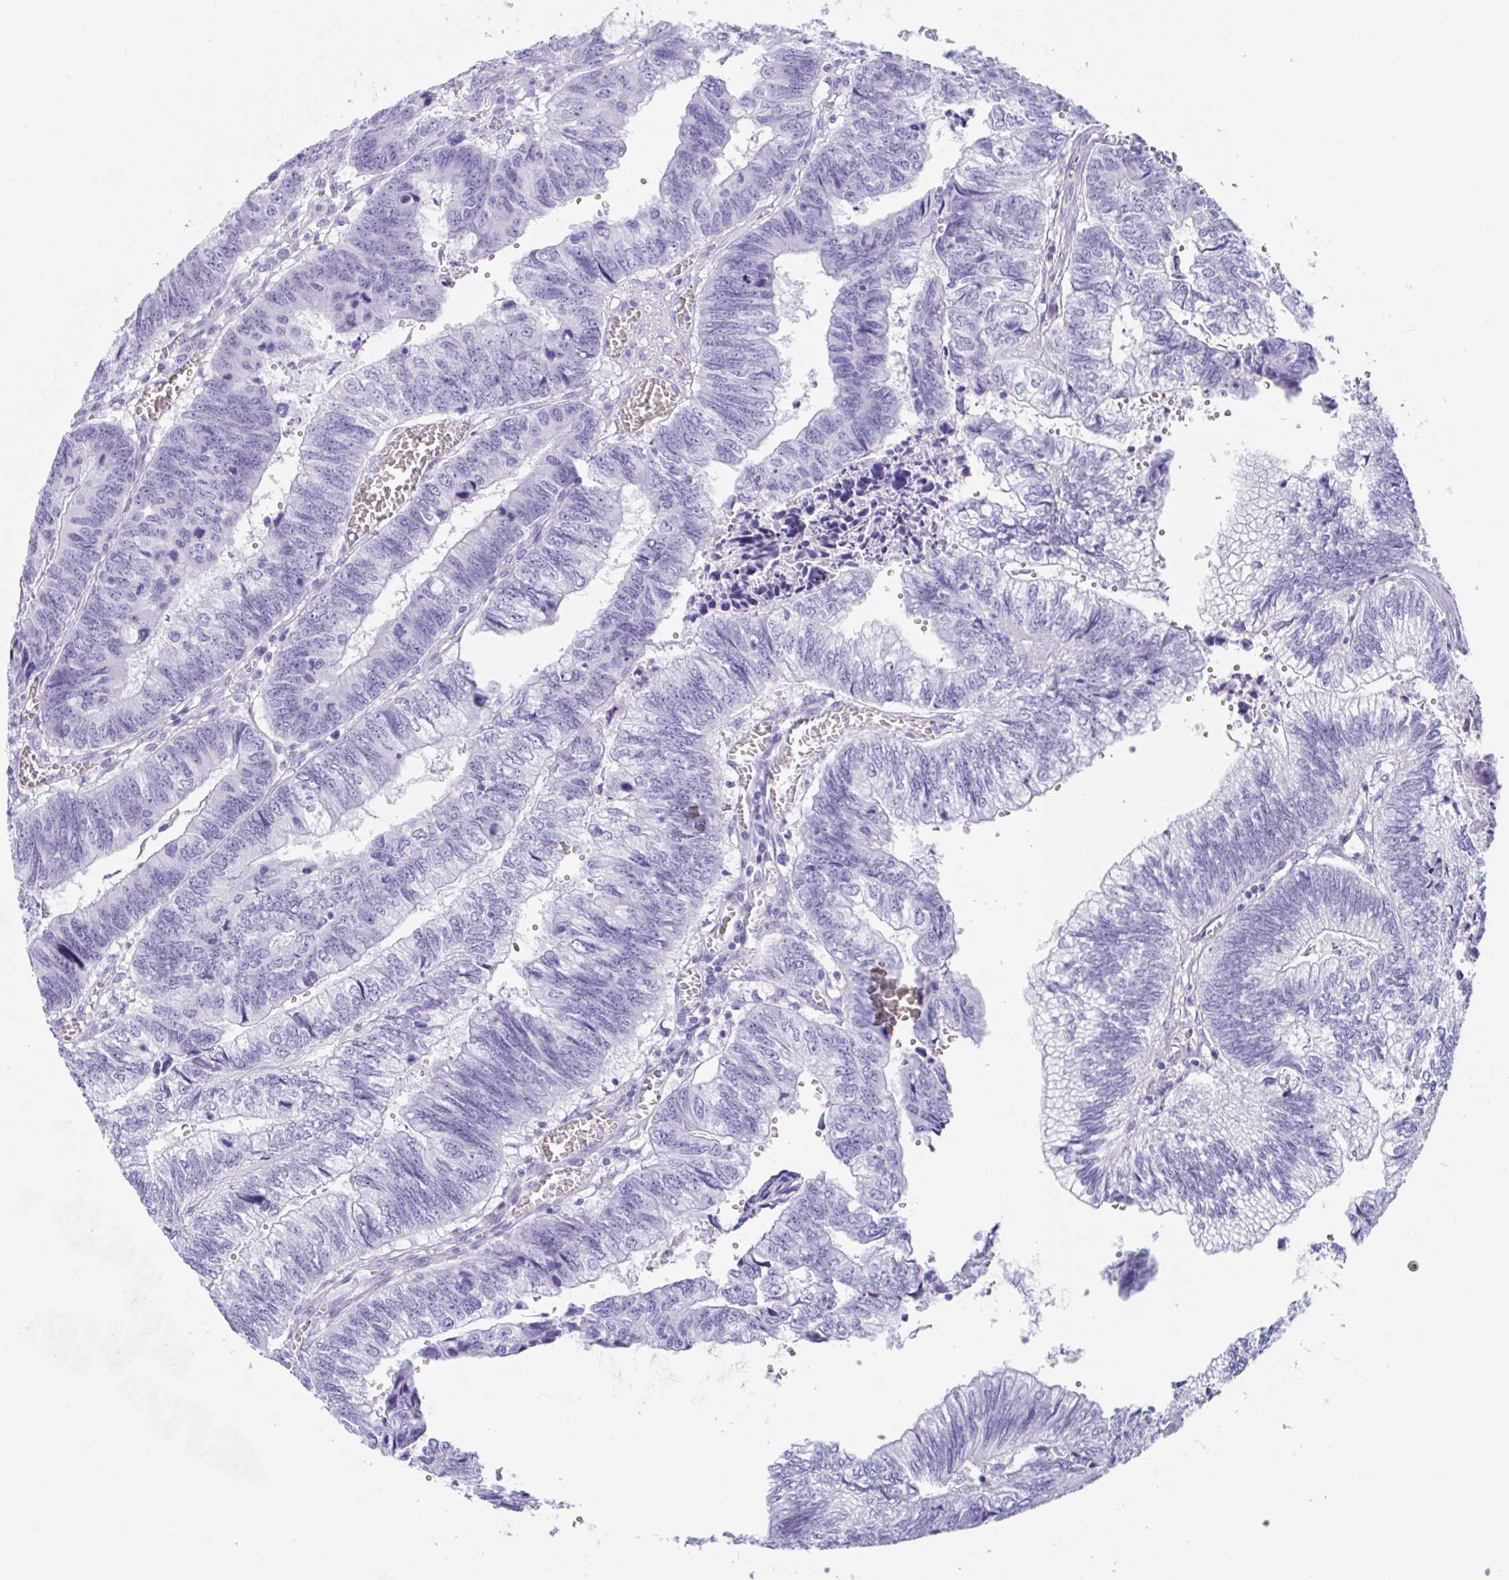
{"staining": {"intensity": "negative", "quantity": "none", "location": "none"}, "tissue": "colorectal cancer", "cell_type": "Tumor cells", "image_type": "cancer", "snomed": [{"axis": "morphology", "description": "Adenocarcinoma, NOS"}, {"axis": "topography", "description": "Colon"}], "caption": "Protein analysis of colorectal cancer (adenocarcinoma) demonstrates no significant expression in tumor cells.", "gene": "TAS2R41", "patient": {"sex": "male", "age": 86}}